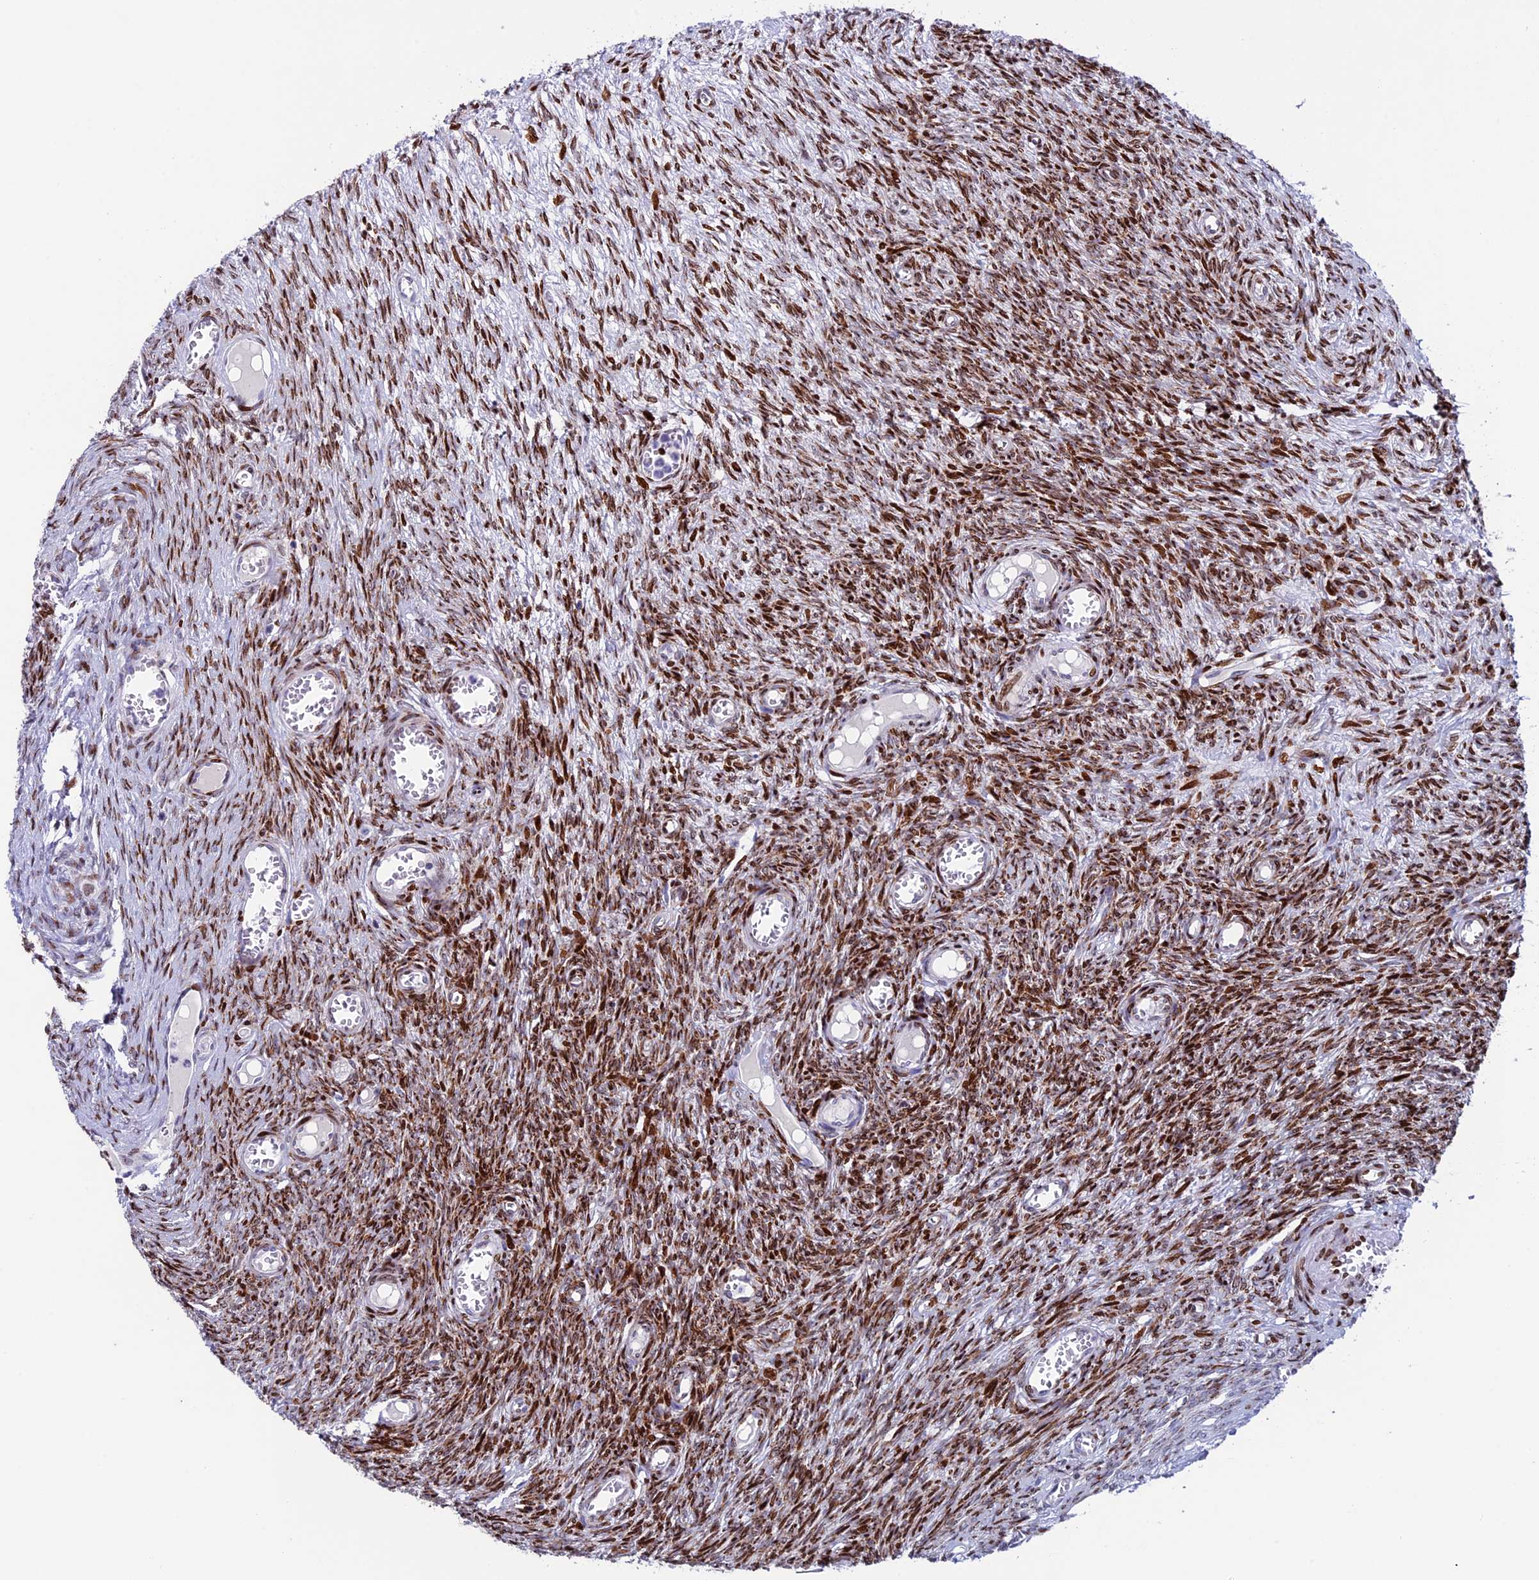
{"staining": {"intensity": "moderate", "quantity": "25%-75%", "location": "nuclear"}, "tissue": "ovary", "cell_type": "Follicle cells", "image_type": "normal", "snomed": [{"axis": "morphology", "description": "Normal tissue, NOS"}, {"axis": "topography", "description": "Ovary"}], "caption": "Moderate nuclear expression for a protein is present in about 25%-75% of follicle cells of benign ovary using immunohistochemistry (IHC).", "gene": "BTBD3", "patient": {"sex": "female", "age": 44}}